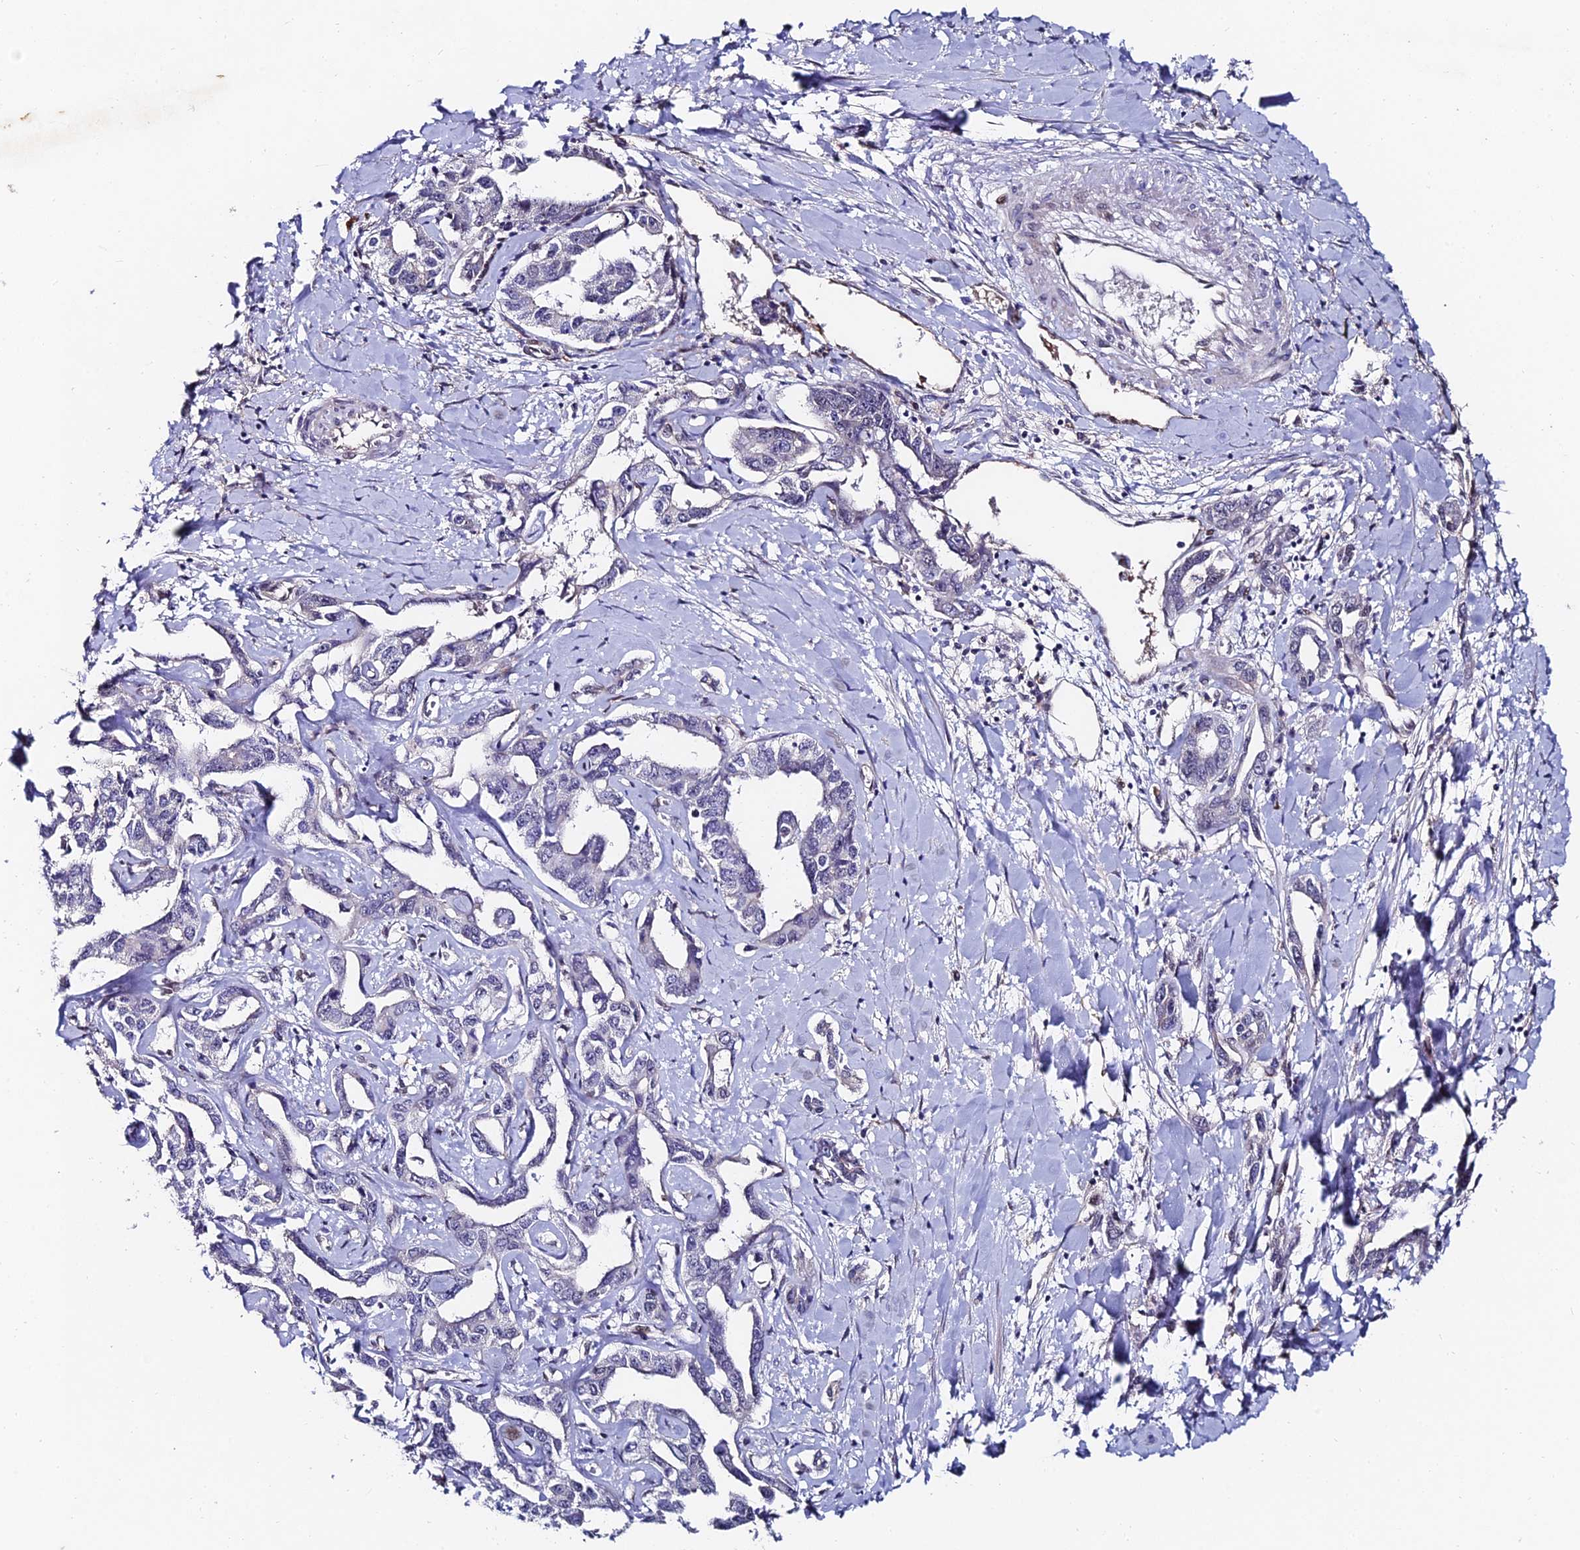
{"staining": {"intensity": "negative", "quantity": "none", "location": "none"}, "tissue": "liver cancer", "cell_type": "Tumor cells", "image_type": "cancer", "snomed": [{"axis": "morphology", "description": "Cholangiocarcinoma"}, {"axis": "topography", "description": "Liver"}], "caption": "Immunohistochemistry photomicrograph of neoplastic tissue: human cholangiocarcinoma (liver) stained with DAB (3,3'-diaminobenzidine) exhibits no significant protein staining in tumor cells.", "gene": "TRIM24", "patient": {"sex": "male", "age": 59}}